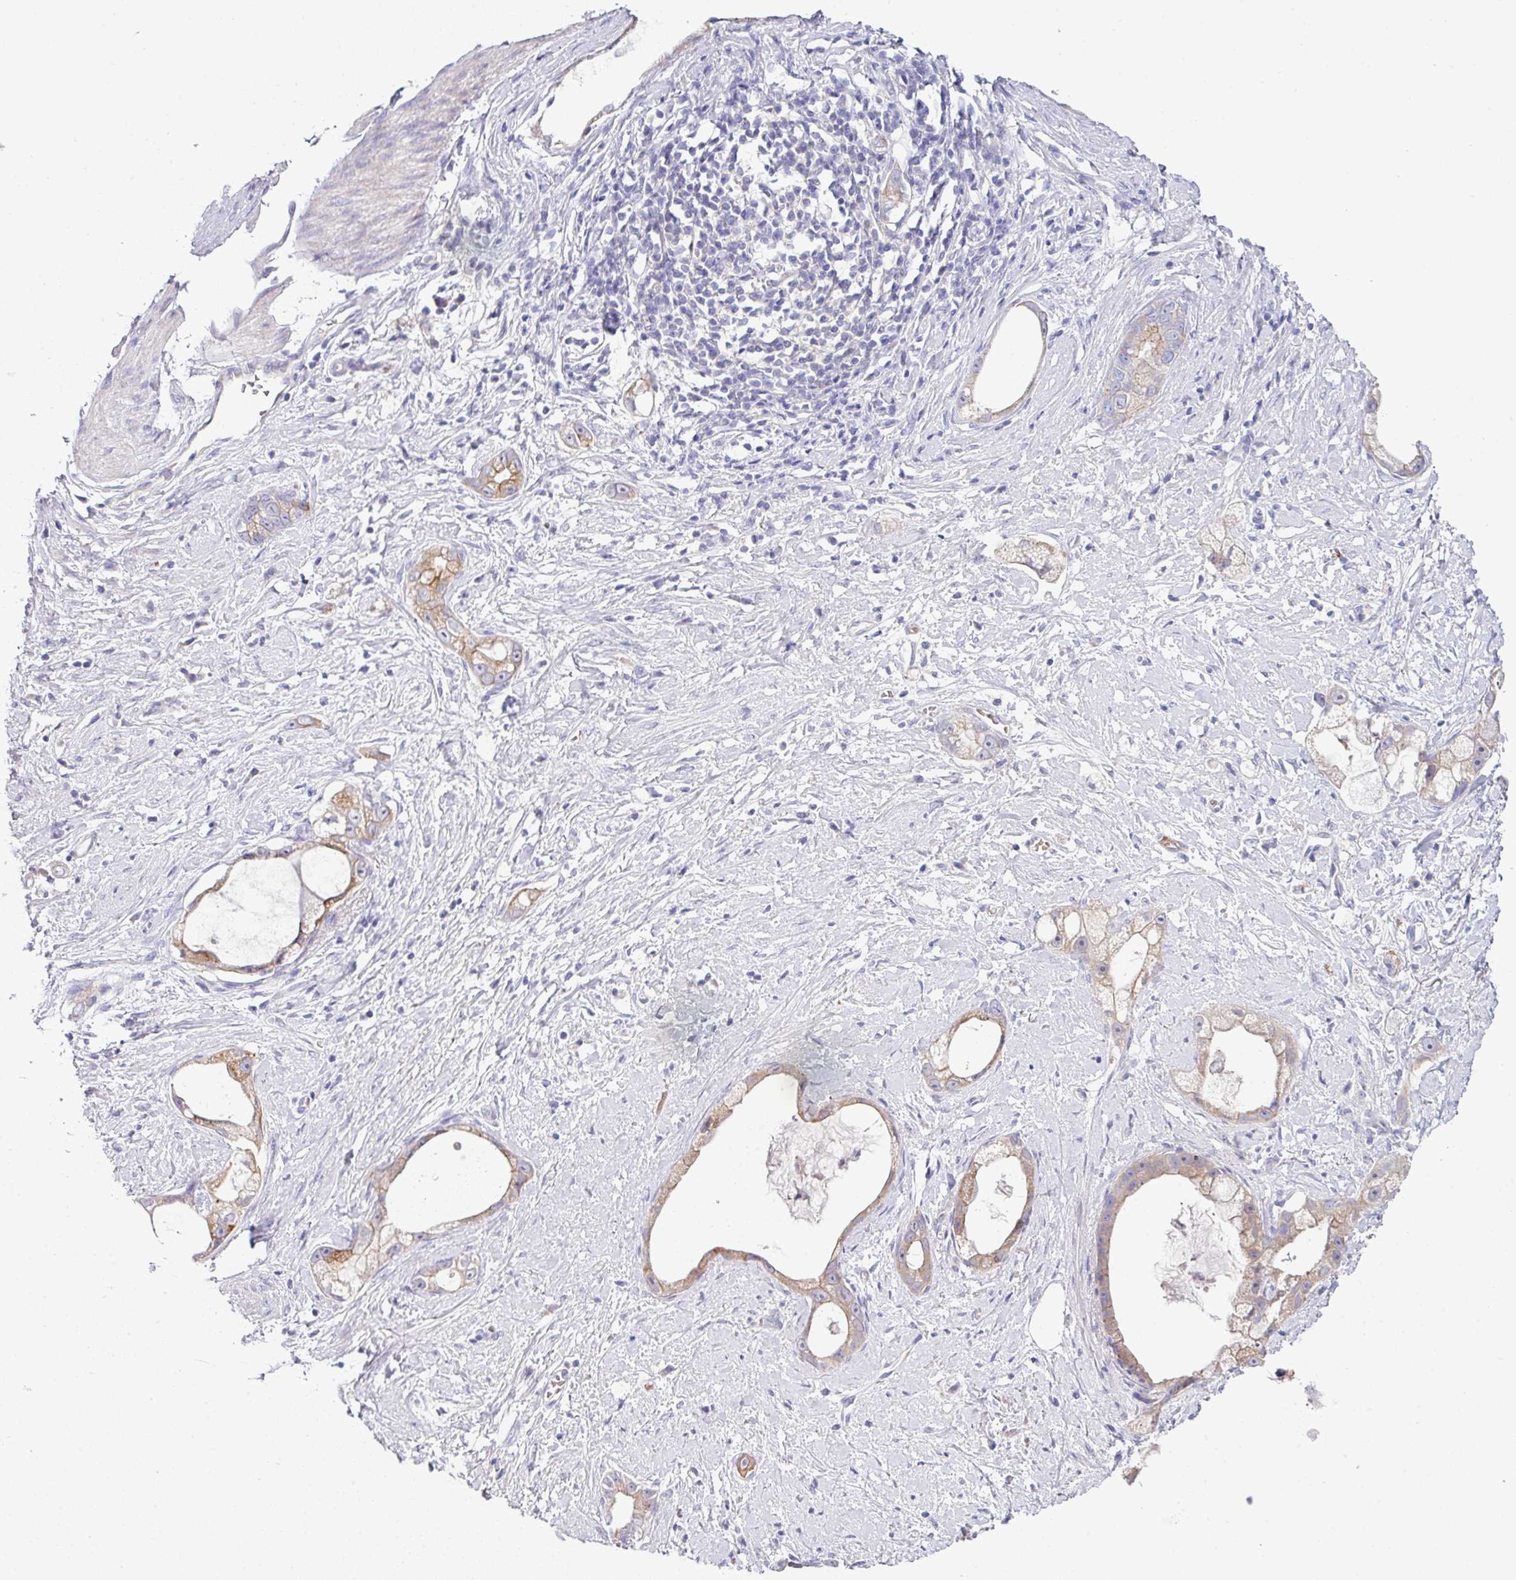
{"staining": {"intensity": "moderate", "quantity": ">75%", "location": "cytoplasmic/membranous"}, "tissue": "stomach cancer", "cell_type": "Tumor cells", "image_type": "cancer", "snomed": [{"axis": "morphology", "description": "Adenocarcinoma, NOS"}, {"axis": "topography", "description": "Stomach"}], "caption": "Protein analysis of stomach adenocarcinoma tissue displays moderate cytoplasmic/membranous staining in approximately >75% of tumor cells.", "gene": "ACAP3", "patient": {"sex": "male", "age": 55}}